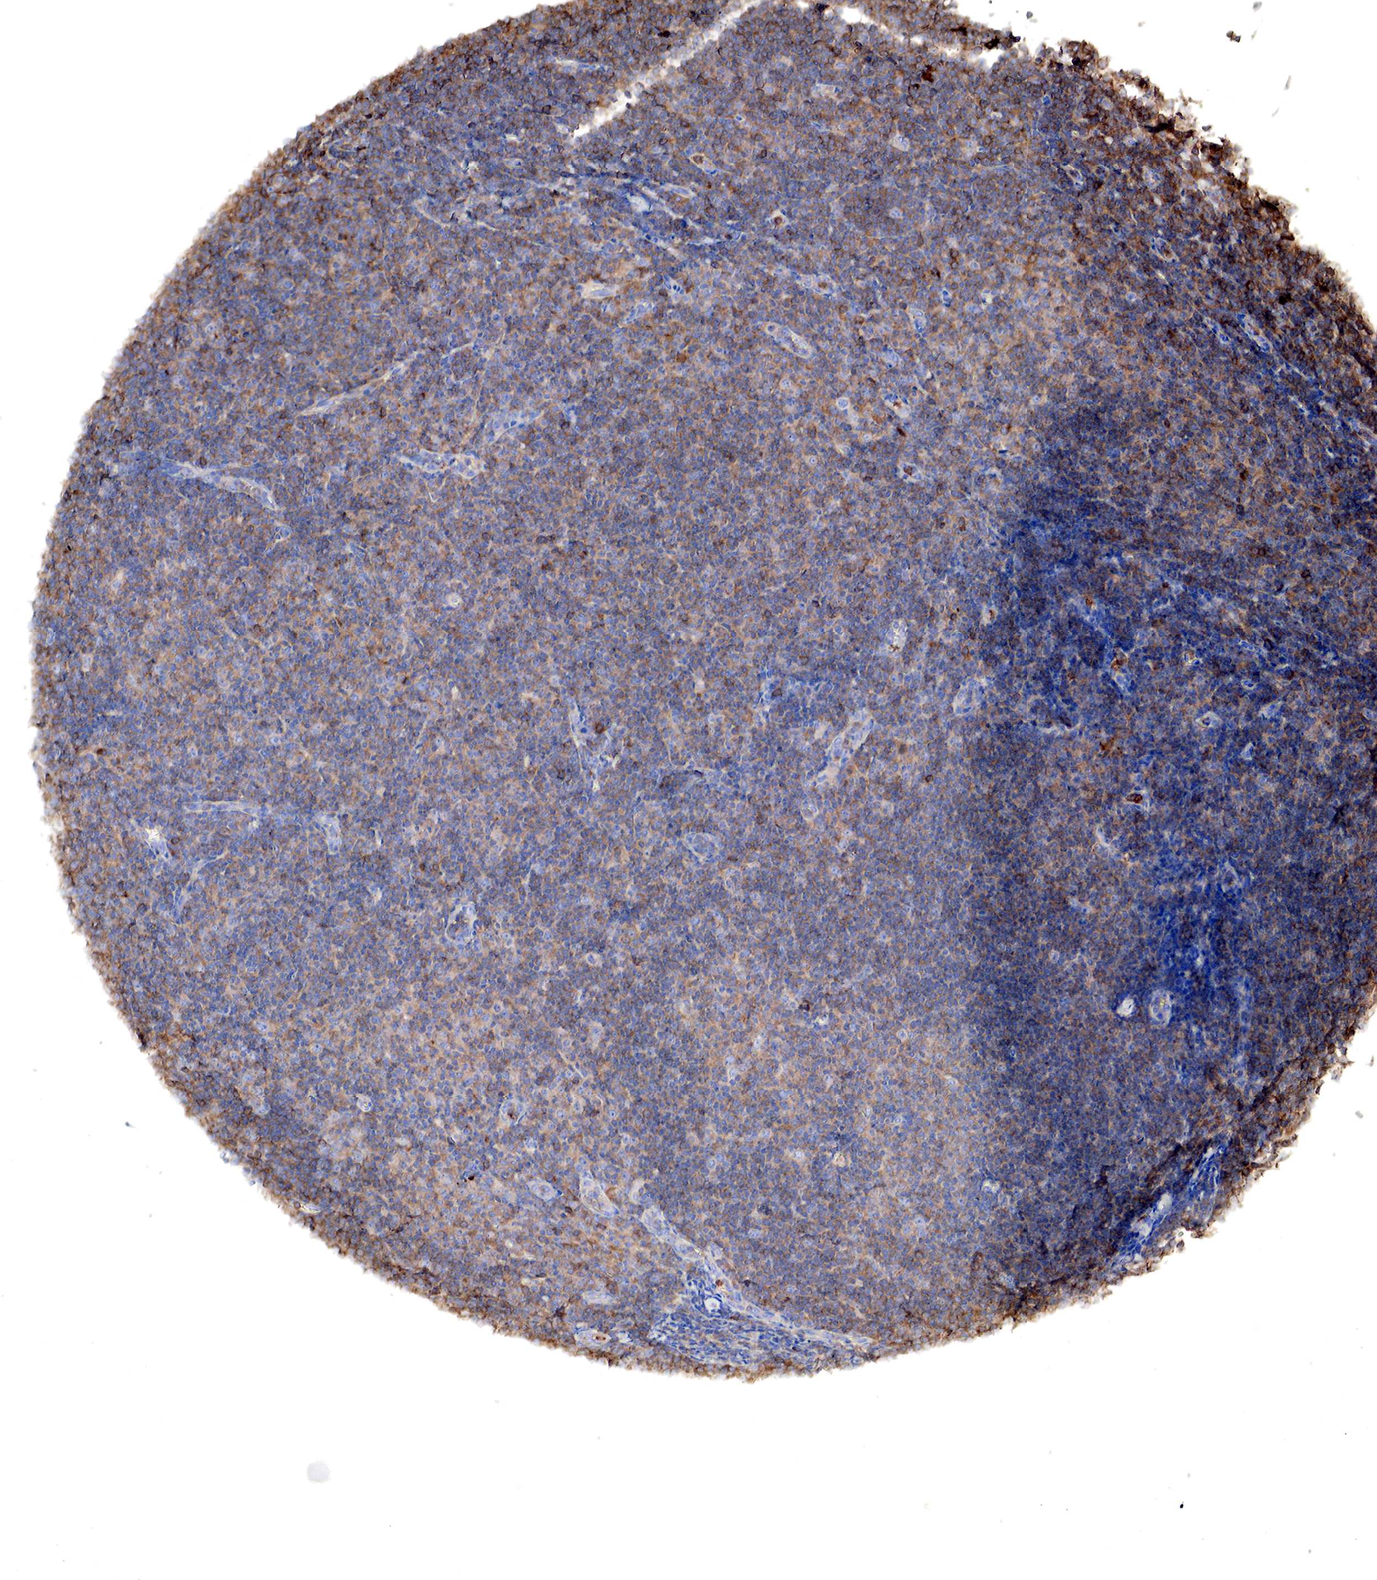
{"staining": {"intensity": "moderate", "quantity": ">75%", "location": "cytoplasmic/membranous"}, "tissue": "lymphoma", "cell_type": "Tumor cells", "image_type": "cancer", "snomed": [{"axis": "morphology", "description": "Malignant lymphoma, non-Hodgkin's type, Low grade"}, {"axis": "topography", "description": "Lymph node"}], "caption": "A micrograph showing moderate cytoplasmic/membranous expression in about >75% of tumor cells in lymphoma, as visualized by brown immunohistochemical staining.", "gene": "G6PD", "patient": {"sex": "male", "age": 49}}